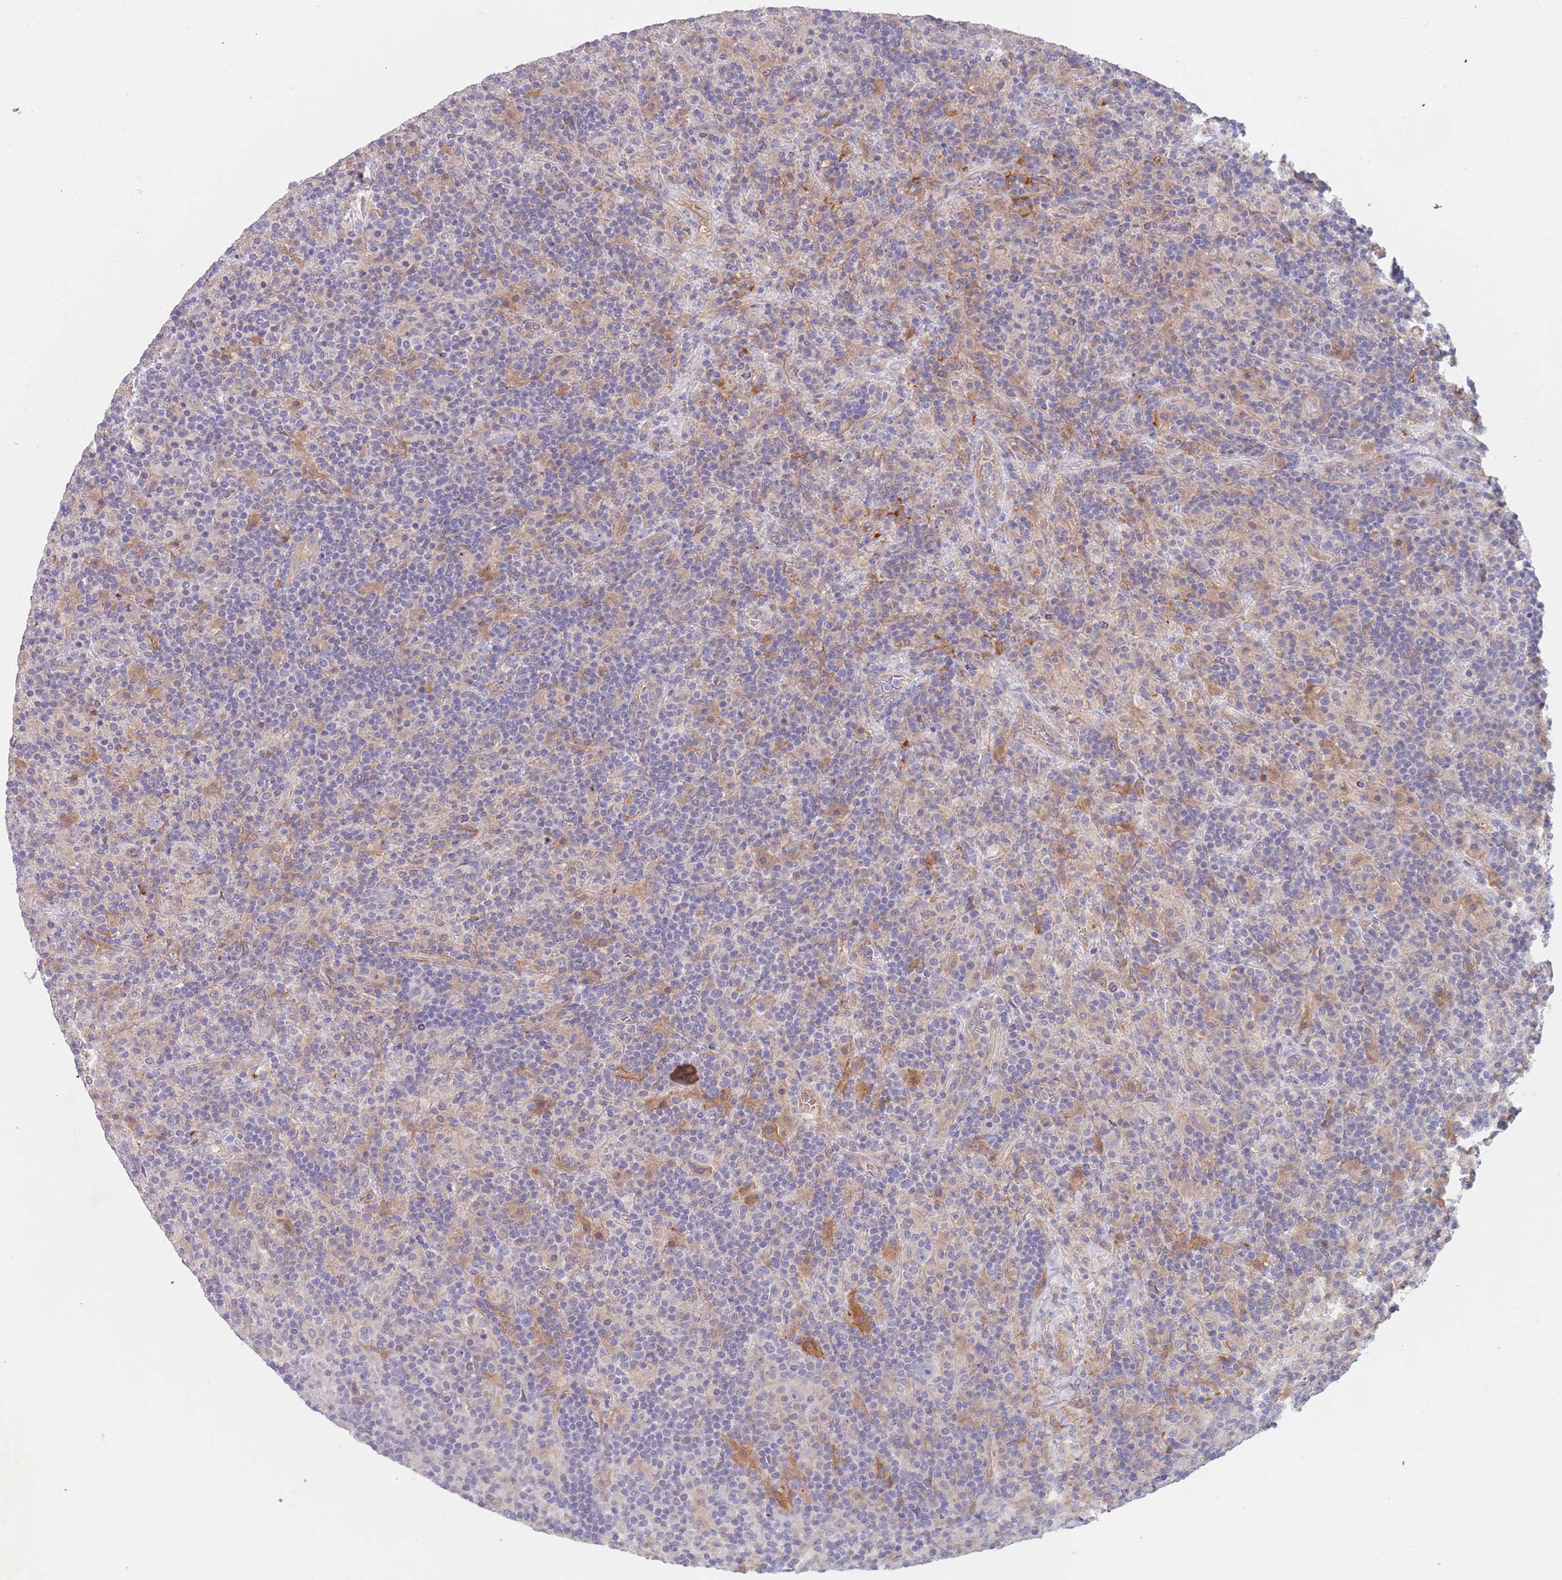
{"staining": {"intensity": "negative", "quantity": "none", "location": "none"}, "tissue": "lymphoma", "cell_type": "Tumor cells", "image_type": "cancer", "snomed": [{"axis": "morphology", "description": "Hodgkin's disease, NOS"}, {"axis": "topography", "description": "Lymph node"}], "caption": "Tumor cells are negative for brown protein staining in lymphoma. (DAB immunohistochemistry, high magnification).", "gene": "APPL2", "patient": {"sex": "male", "age": 70}}